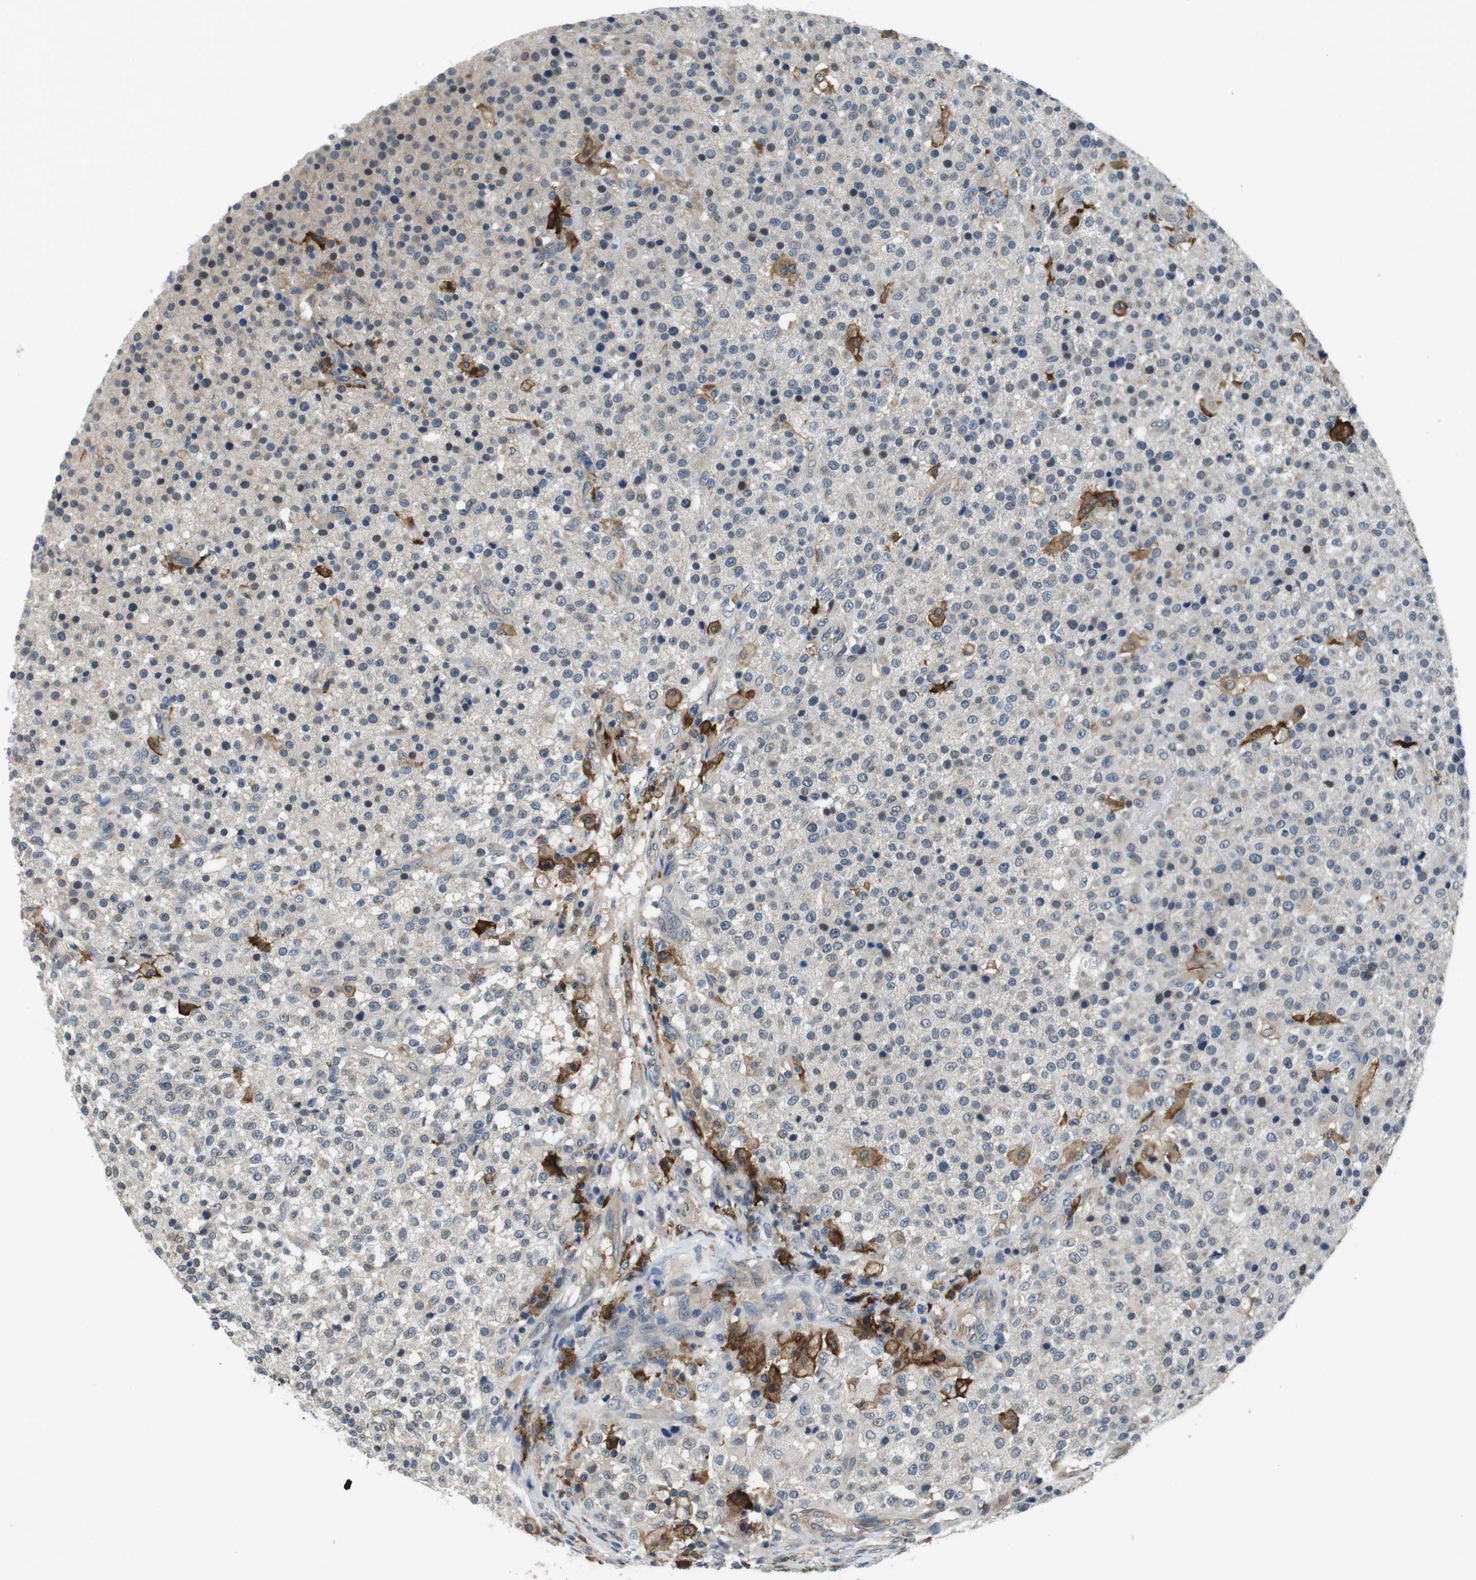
{"staining": {"intensity": "weak", "quantity": "<25%", "location": "nuclear"}, "tissue": "testis cancer", "cell_type": "Tumor cells", "image_type": "cancer", "snomed": [{"axis": "morphology", "description": "Seminoma, NOS"}, {"axis": "topography", "description": "Testis"}], "caption": "DAB (3,3'-diaminobenzidine) immunohistochemical staining of human testis cancer (seminoma) displays no significant expression in tumor cells.", "gene": "CD163L1", "patient": {"sex": "male", "age": 59}}